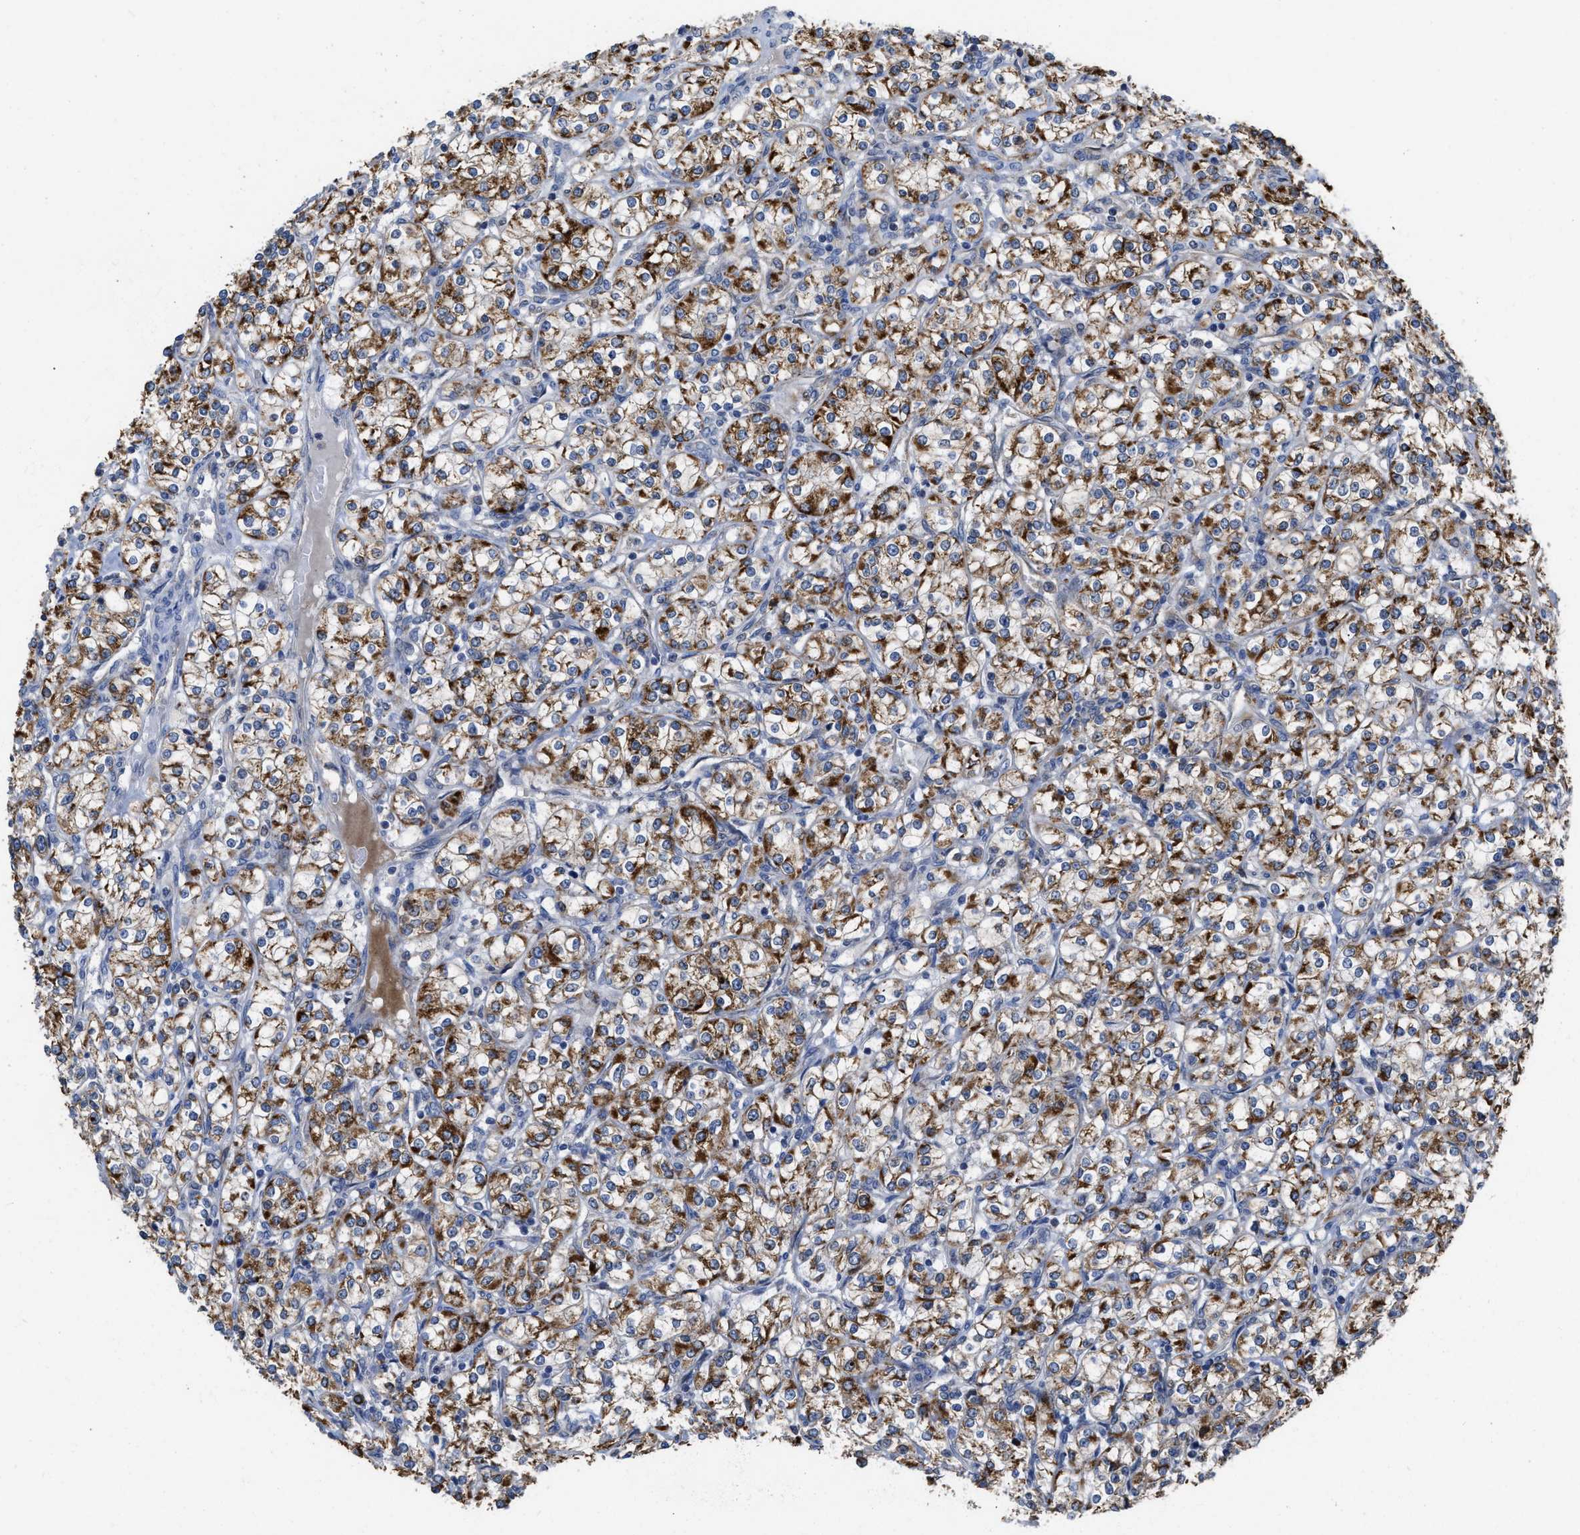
{"staining": {"intensity": "strong", "quantity": ">75%", "location": "cytoplasmic/membranous"}, "tissue": "renal cancer", "cell_type": "Tumor cells", "image_type": "cancer", "snomed": [{"axis": "morphology", "description": "Adenocarcinoma, NOS"}, {"axis": "topography", "description": "Kidney"}], "caption": "Adenocarcinoma (renal) was stained to show a protein in brown. There is high levels of strong cytoplasmic/membranous staining in approximately >75% of tumor cells.", "gene": "AK2", "patient": {"sex": "male", "age": 77}}